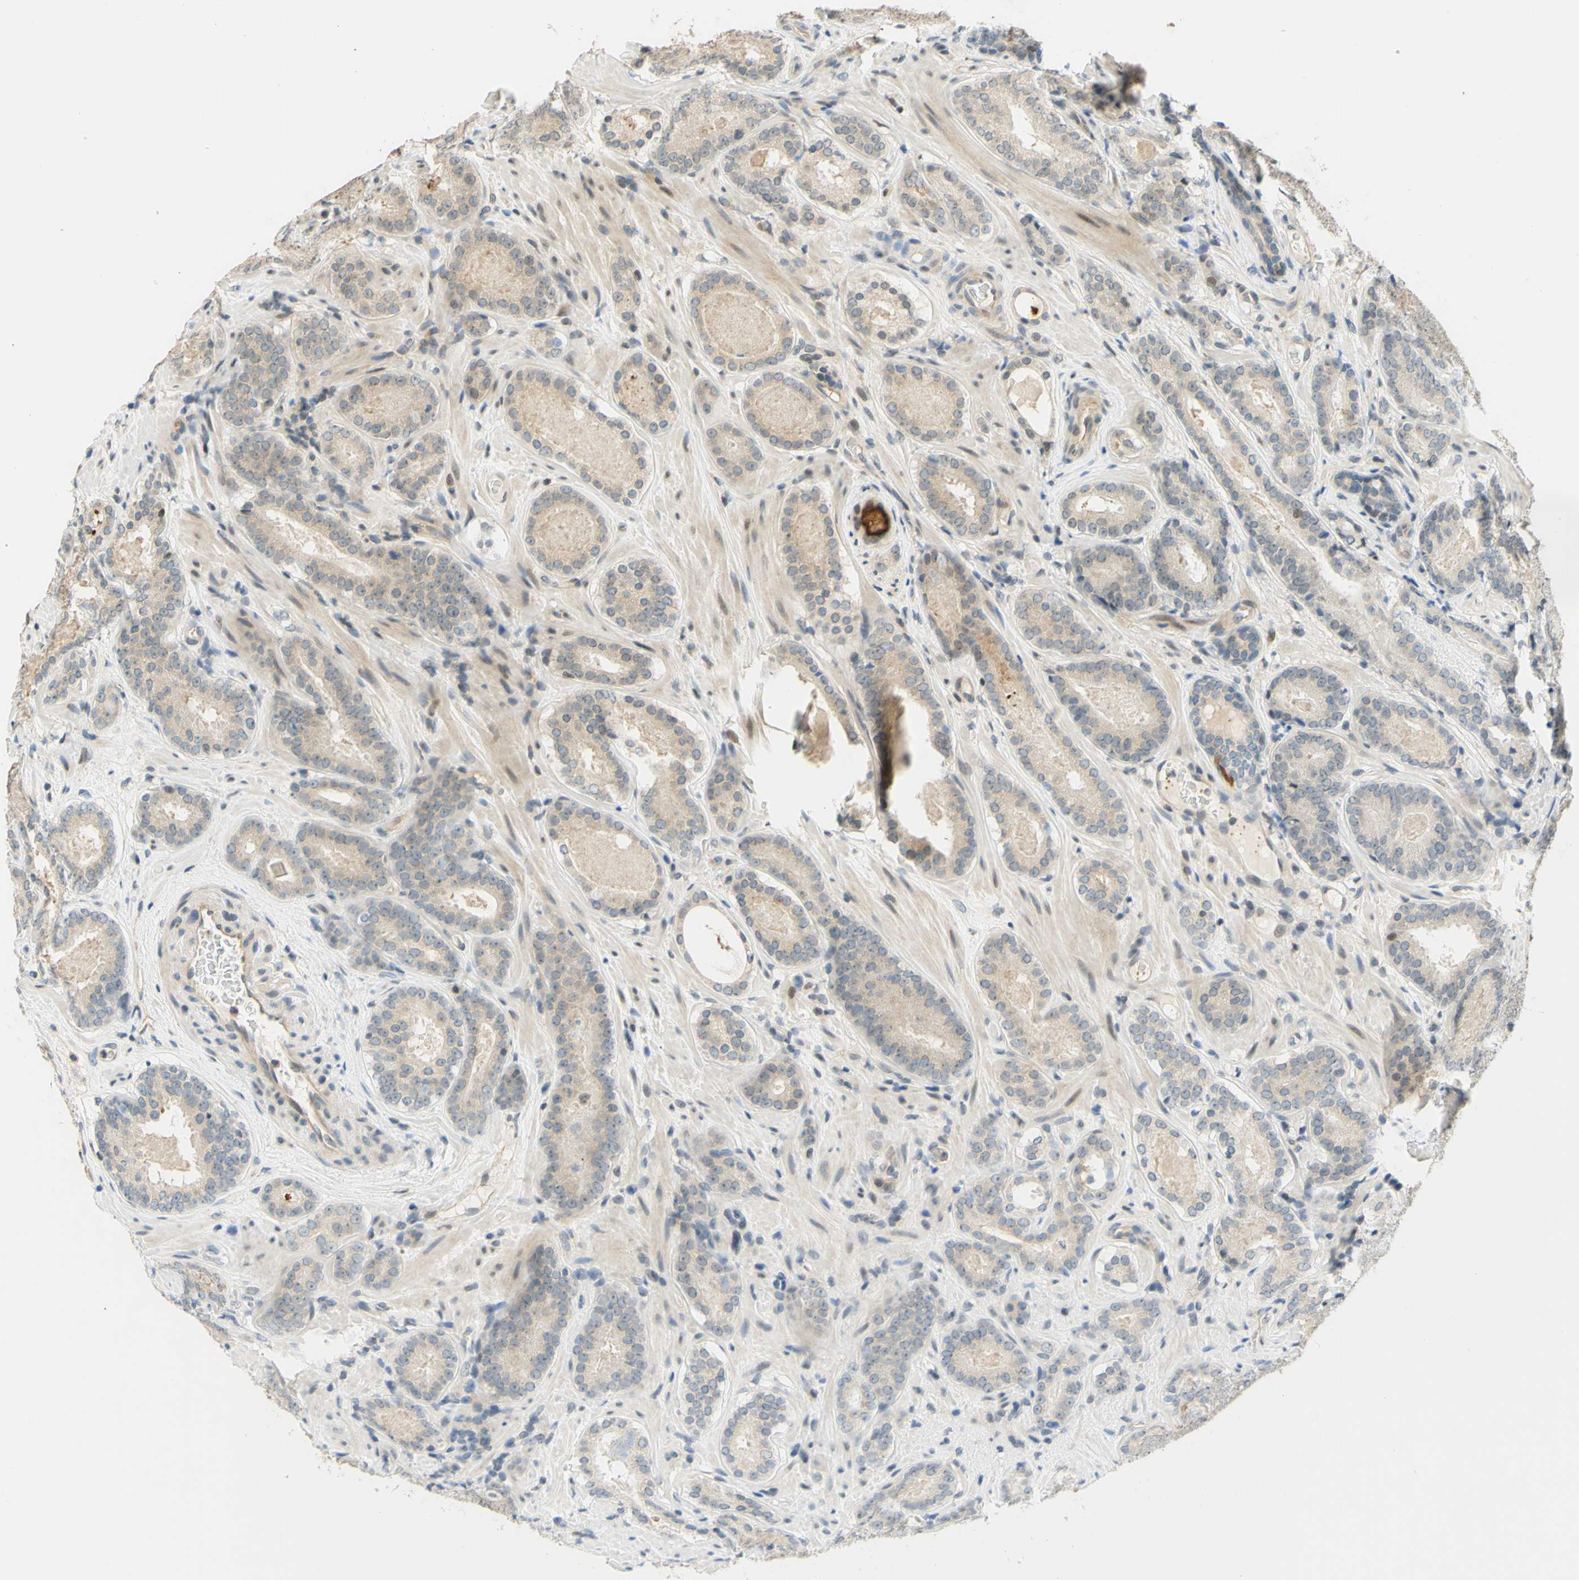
{"staining": {"intensity": "weak", "quantity": ">75%", "location": "cytoplasmic/membranous"}, "tissue": "prostate cancer", "cell_type": "Tumor cells", "image_type": "cancer", "snomed": [{"axis": "morphology", "description": "Adenocarcinoma, Low grade"}, {"axis": "topography", "description": "Prostate"}], "caption": "Low-grade adenocarcinoma (prostate) was stained to show a protein in brown. There is low levels of weak cytoplasmic/membranous positivity in approximately >75% of tumor cells.", "gene": "C2CD2L", "patient": {"sex": "male", "age": 69}}